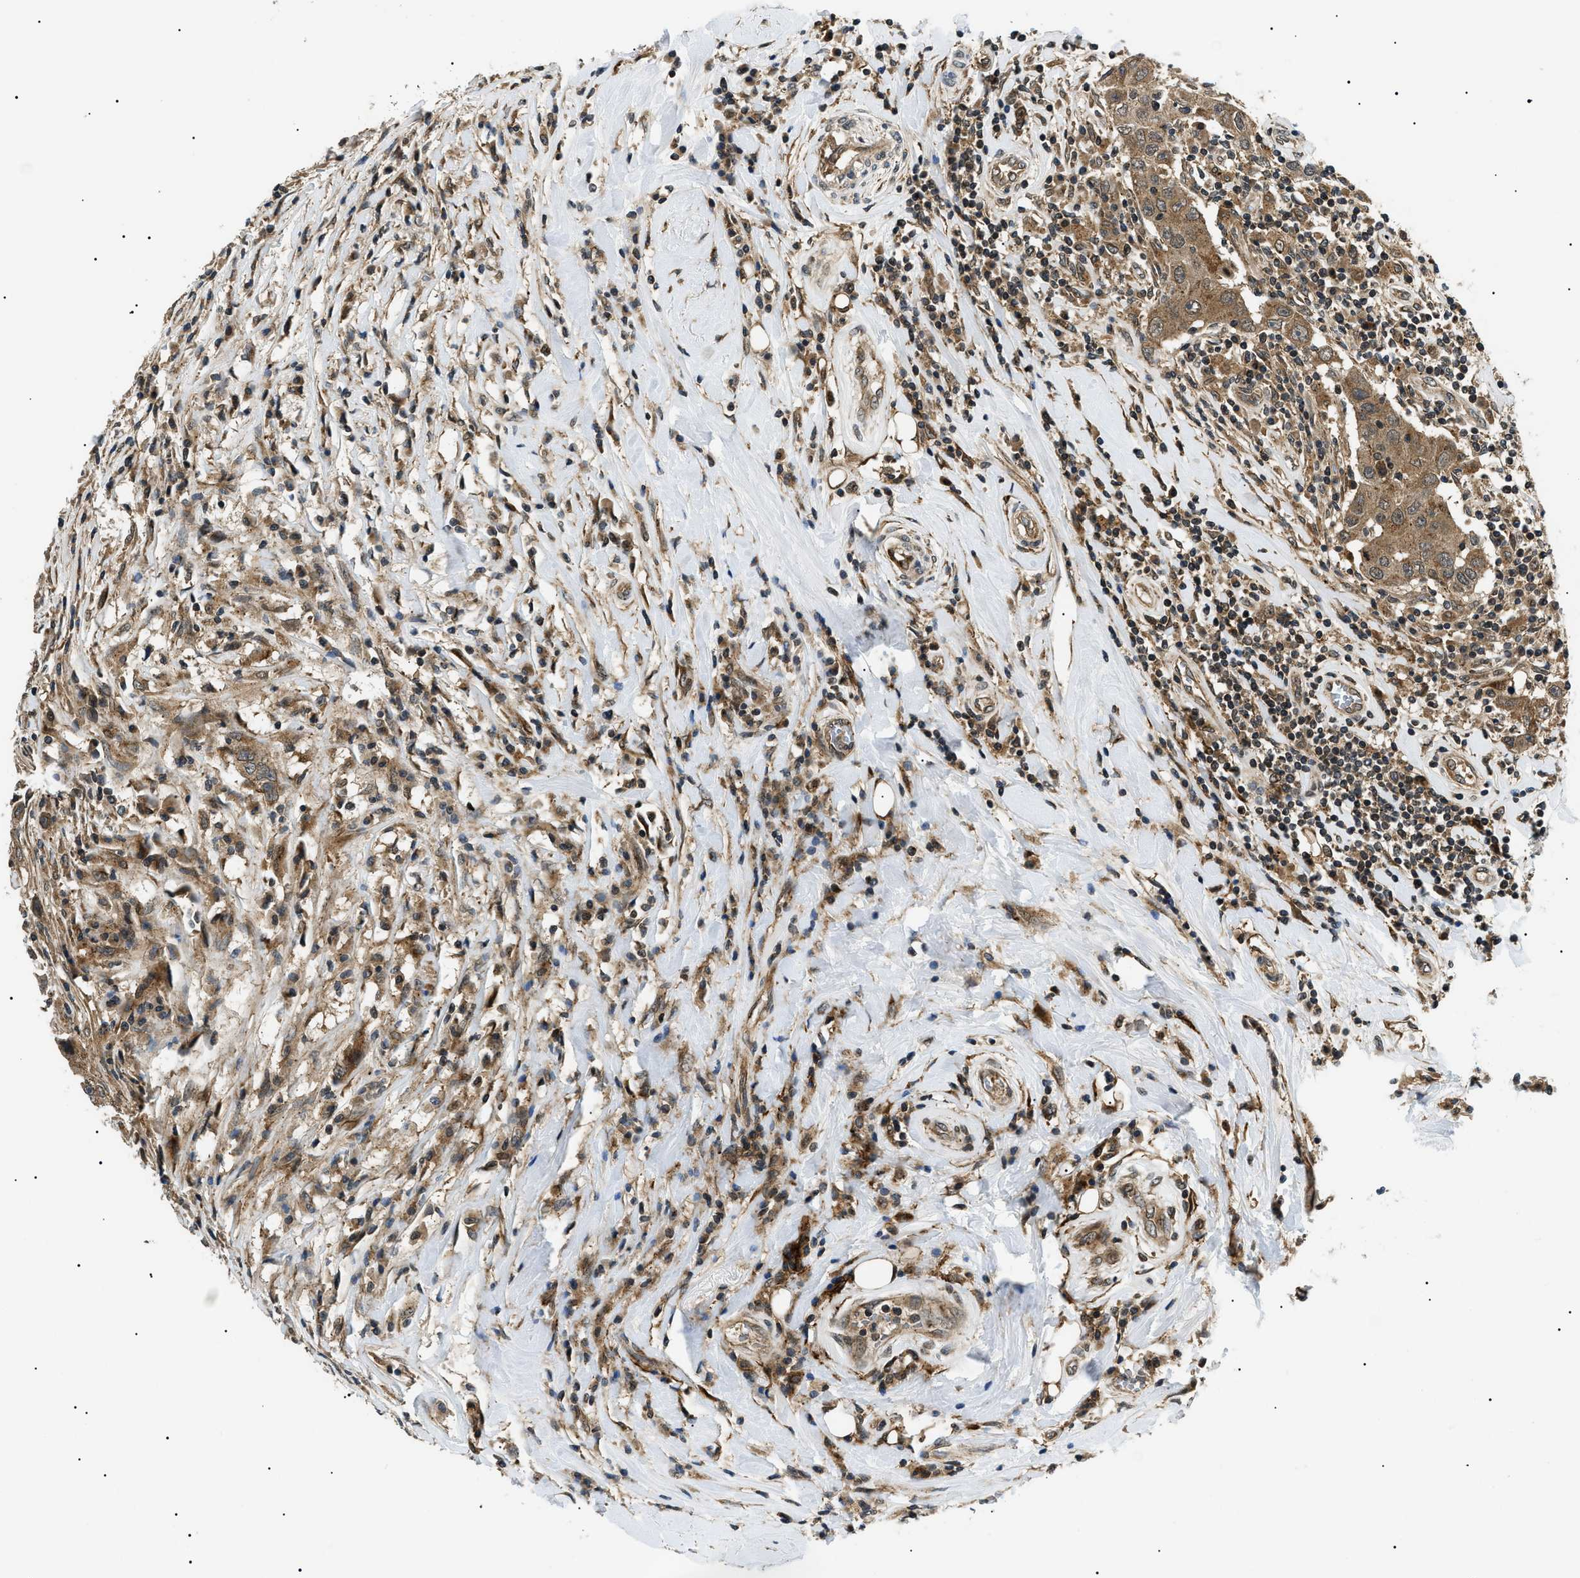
{"staining": {"intensity": "moderate", "quantity": ">75%", "location": "cytoplasmic/membranous"}, "tissue": "breast cancer", "cell_type": "Tumor cells", "image_type": "cancer", "snomed": [{"axis": "morphology", "description": "Duct carcinoma"}, {"axis": "topography", "description": "Breast"}], "caption": "This photomicrograph shows immunohistochemistry (IHC) staining of intraductal carcinoma (breast), with medium moderate cytoplasmic/membranous staining in approximately >75% of tumor cells.", "gene": "ATP6AP1", "patient": {"sex": "female", "age": 27}}